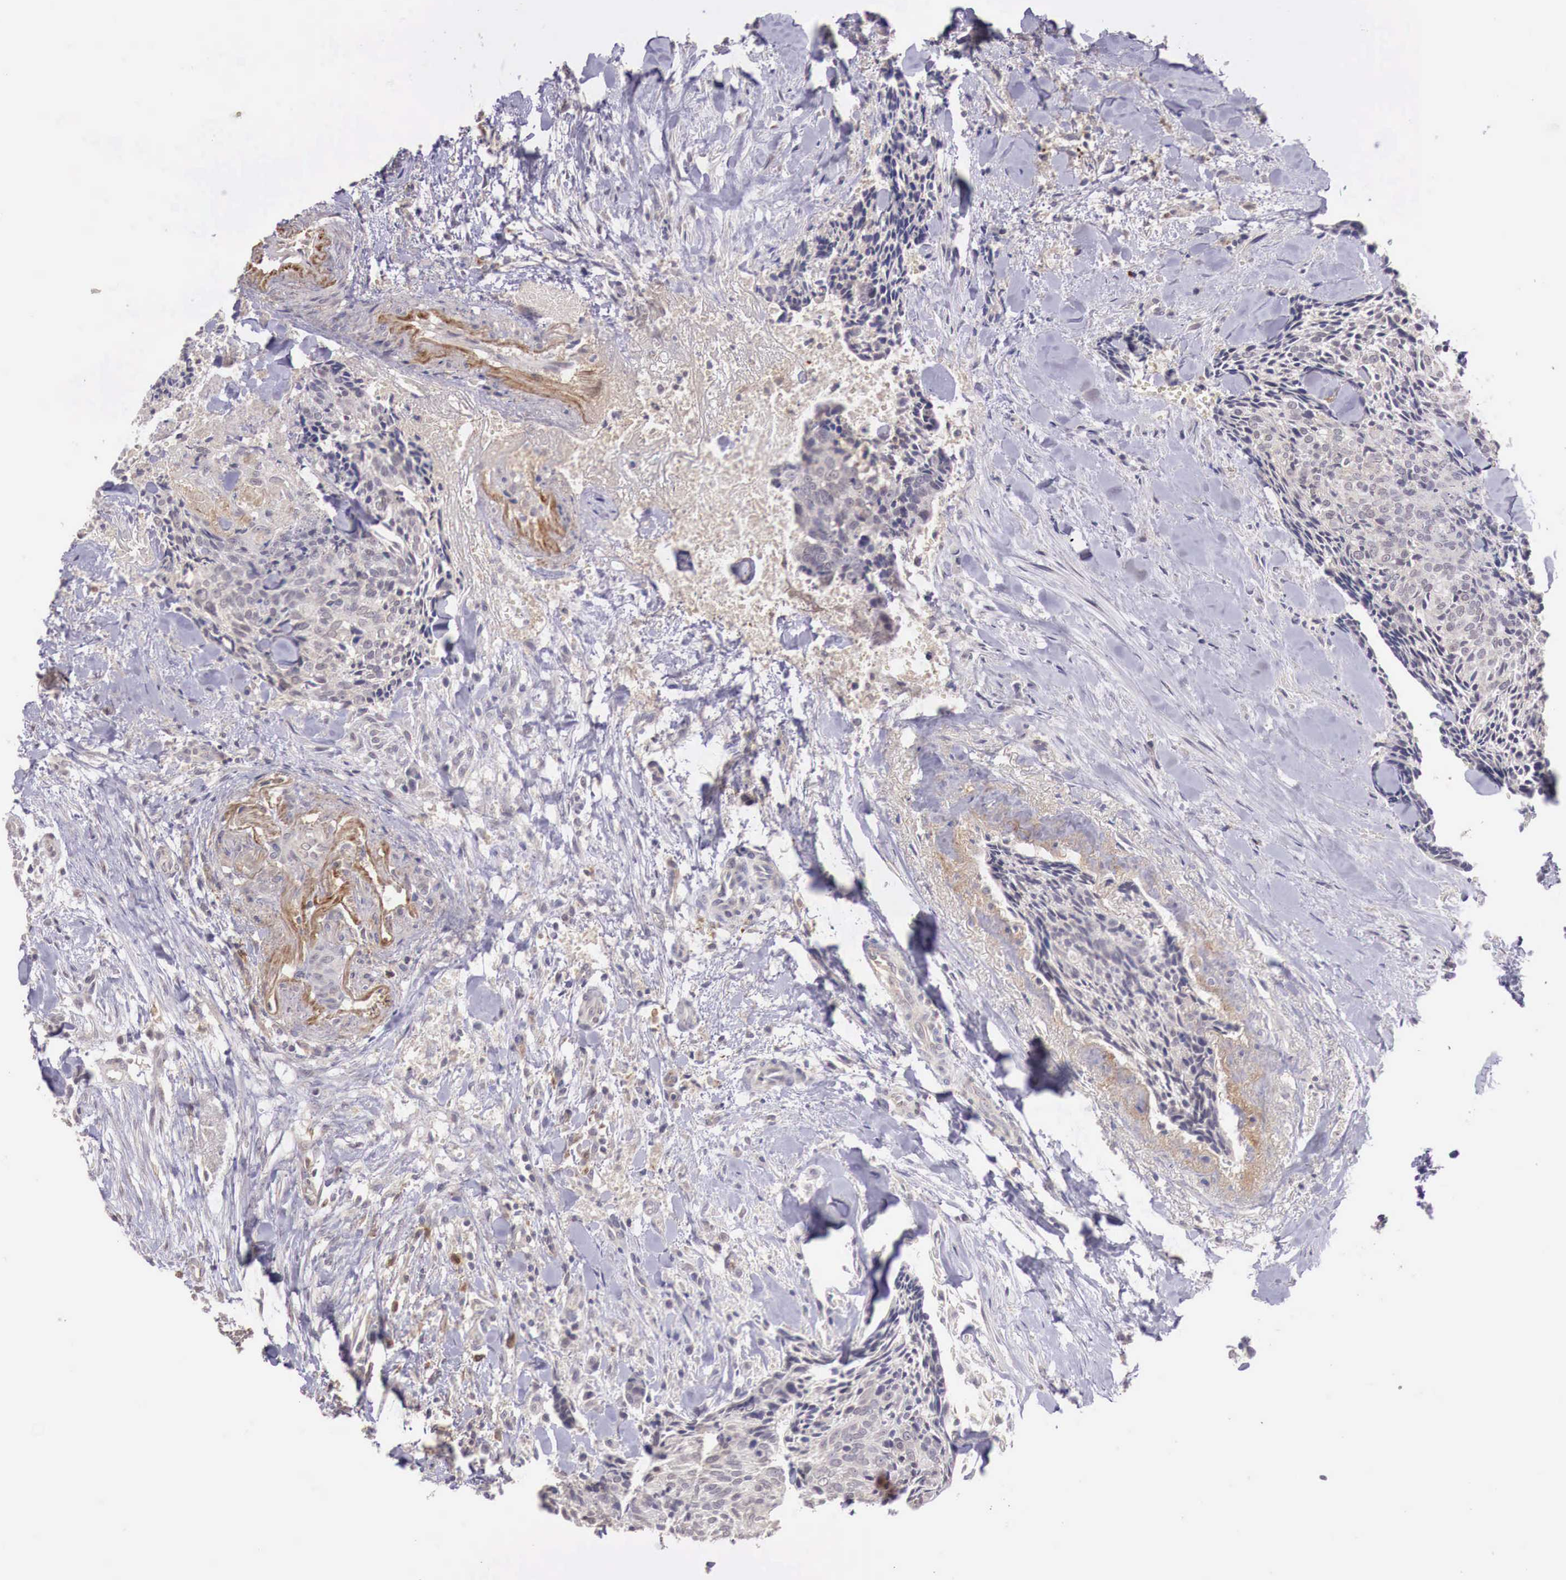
{"staining": {"intensity": "weak", "quantity": "25%-75%", "location": "cytoplasmic/membranous"}, "tissue": "head and neck cancer", "cell_type": "Tumor cells", "image_type": "cancer", "snomed": [{"axis": "morphology", "description": "Squamous cell carcinoma, NOS"}, {"axis": "topography", "description": "Salivary gland"}, {"axis": "topography", "description": "Head-Neck"}], "caption": "High-magnification brightfield microscopy of head and neck cancer stained with DAB (brown) and counterstained with hematoxylin (blue). tumor cells exhibit weak cytoplasmic/membranous staining is seen in approximately25%-75% of cells.", "gene": "CHRDL1", "patient": {"sex": "male", "age": 70}}